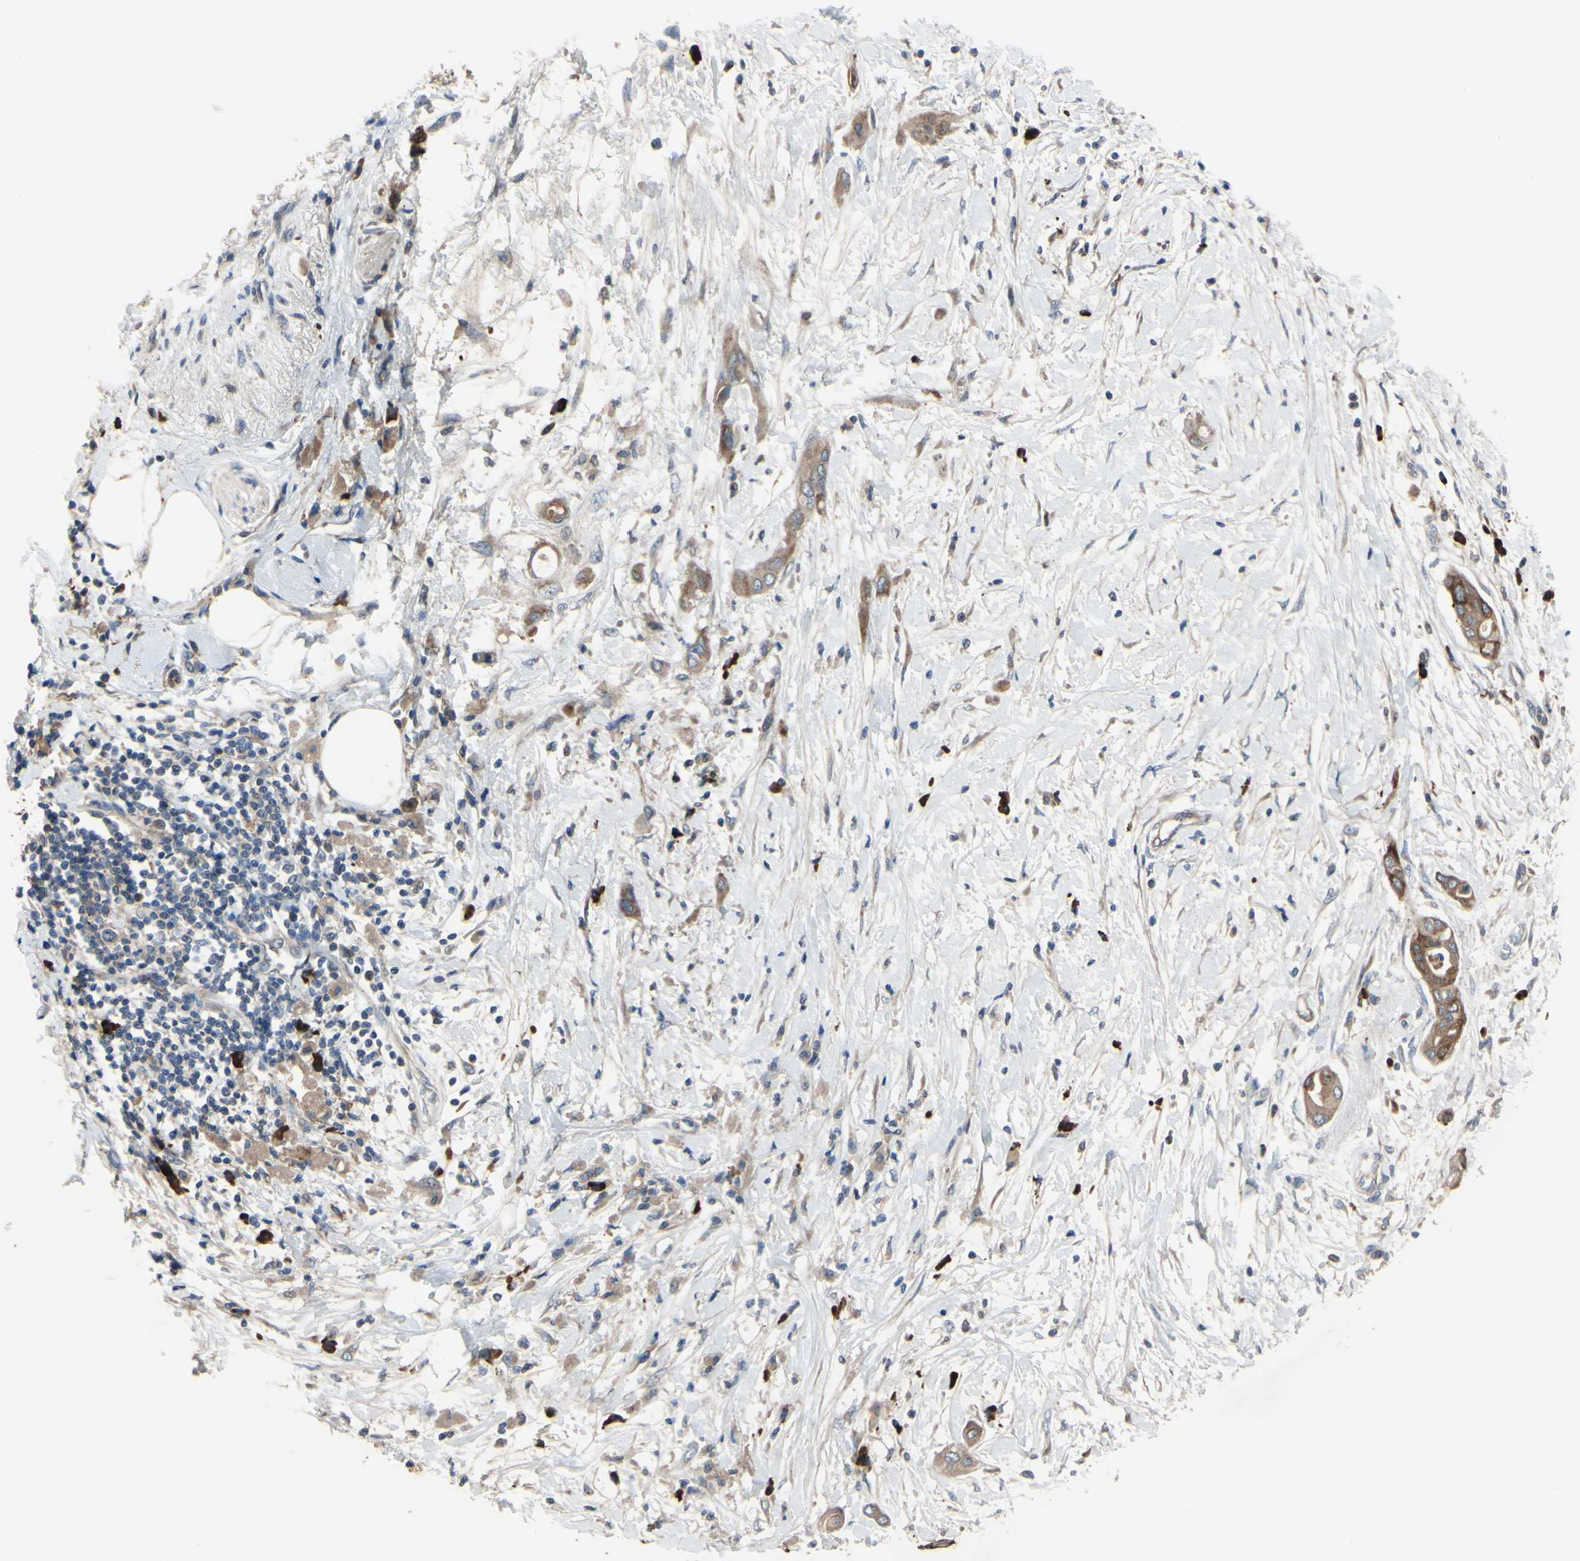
{"staining": {"intensity": "moderate", "quantity": ">75%", "location": "cytoplasmic/membranous"}, "tissue": "pancreatic cancer", "cell_type": "Tumor cells", "image_type": "cancer", "snomed": [{"axis": "morphology", "description": "Adenocarcinoma, NOS"}, {"axis": "morphology", "description": "Adenocarcinoma, metastatic, NOS"}, {"axis": "topography", "description": "Lymph node"}, {"axis": "topography", "description": "Pancreas"}, {"axis": "topography", "description": "Duodenum"}], "caption": "This histopathology image displays IHC staining of human pancreatic metastatic adenocarcinoma, with medium moderate cytoplasmic/membranous positivity in about >75% of tumor cells.", "gene": "XIAP", "patient": {"sex": "female", "age": 64}}